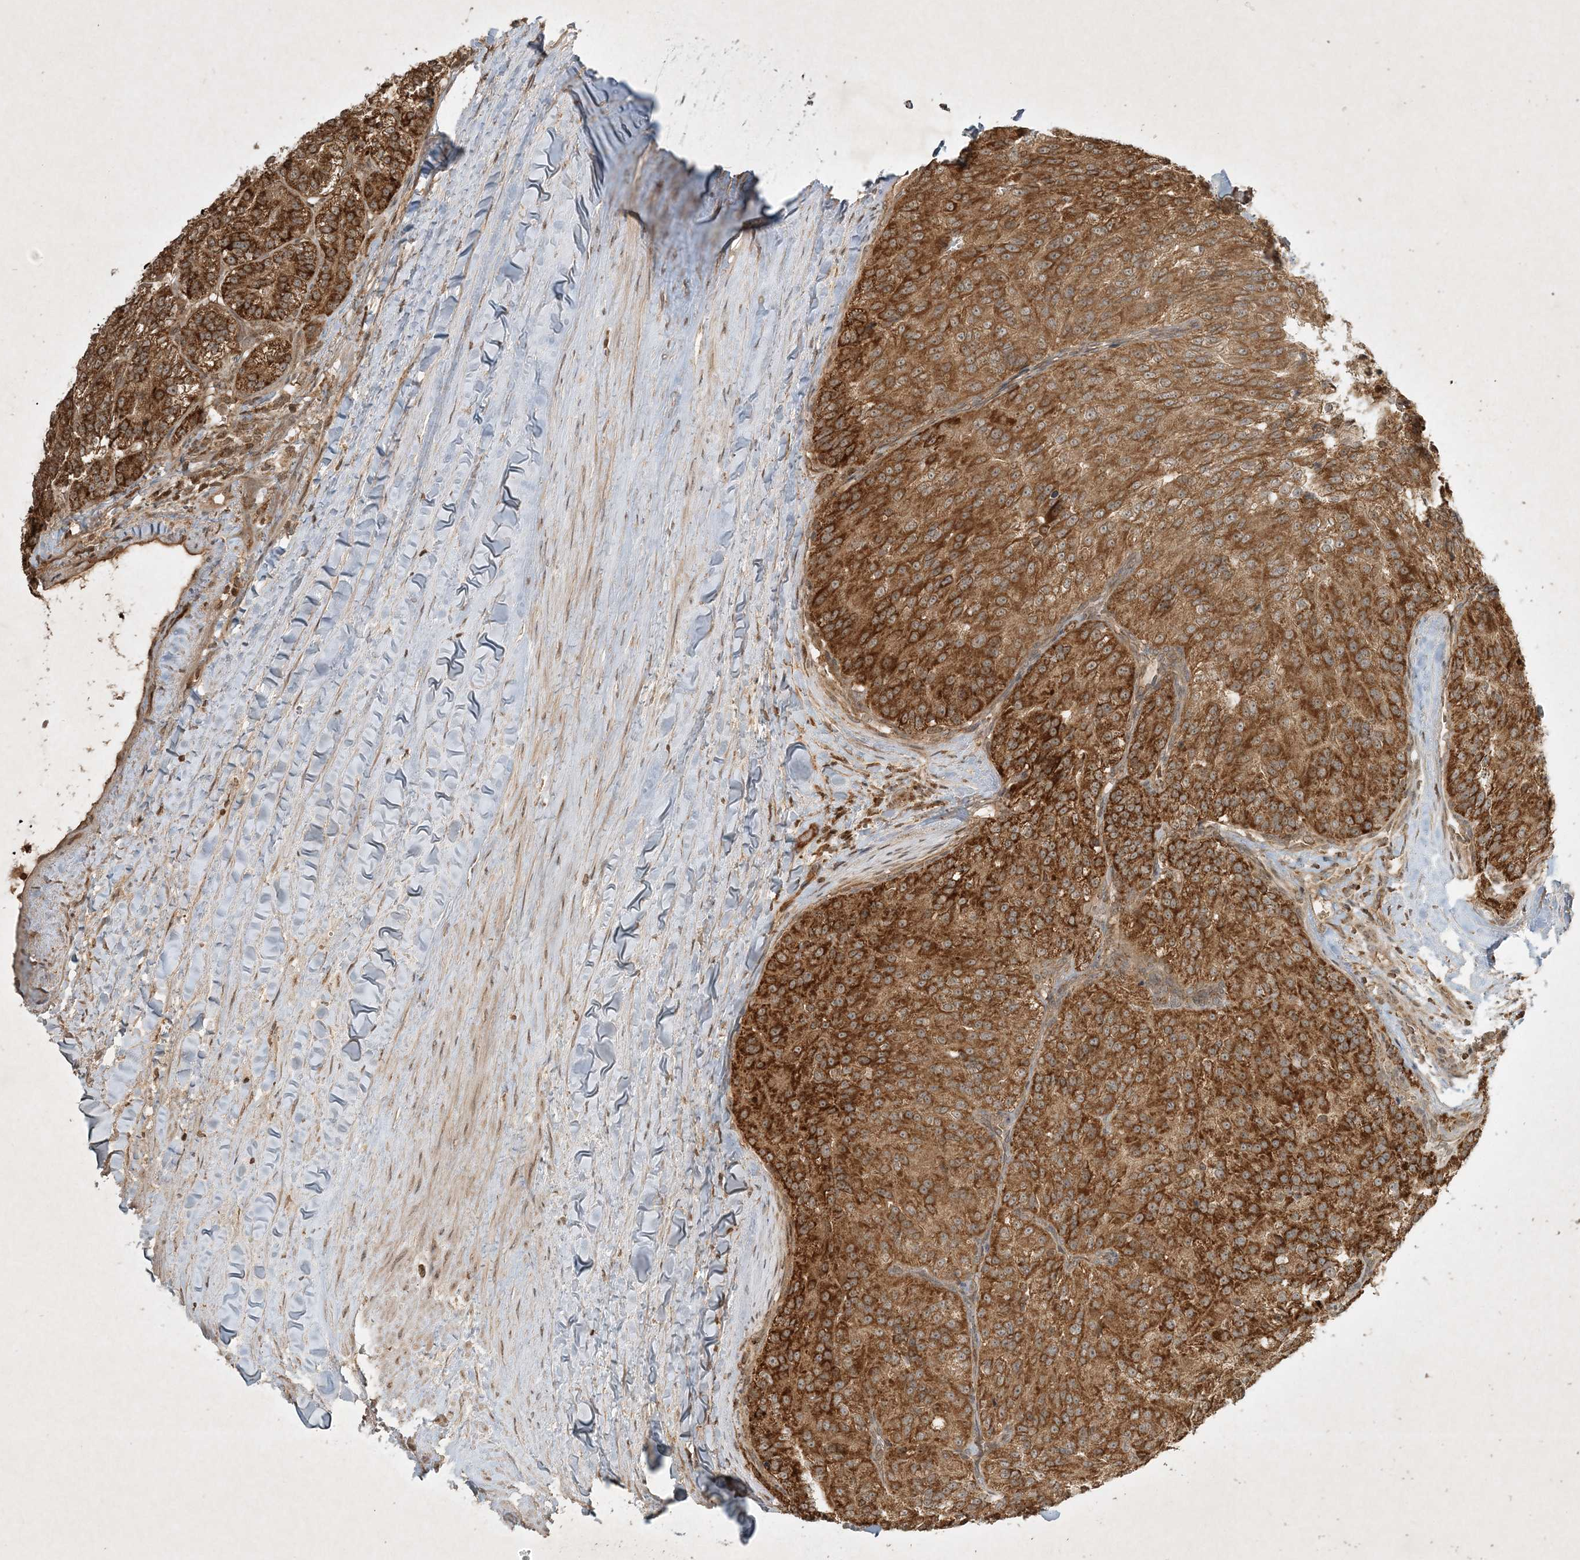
{"staining": {"intensity": "strong", "quantity": ">75%", "location": "cytoplasmic/membranous"}, "tissue": "renal cancer", "cell_type": "Tumor cells", "image_type": "cancer", "snomed": [{"axis": "morphology", "description": "Adenocarcinoma, NOS"}, {"axis": "topography", "description": "Kidney"}], "caption": "Immunohistochemical staining of human renal adenocarcinoma displays high levels of strong cytoplasmic/membranous expression in about >75% of tumor cells.", "gene": "PLTP", "patient": {"sex": "female", "age": 63}}